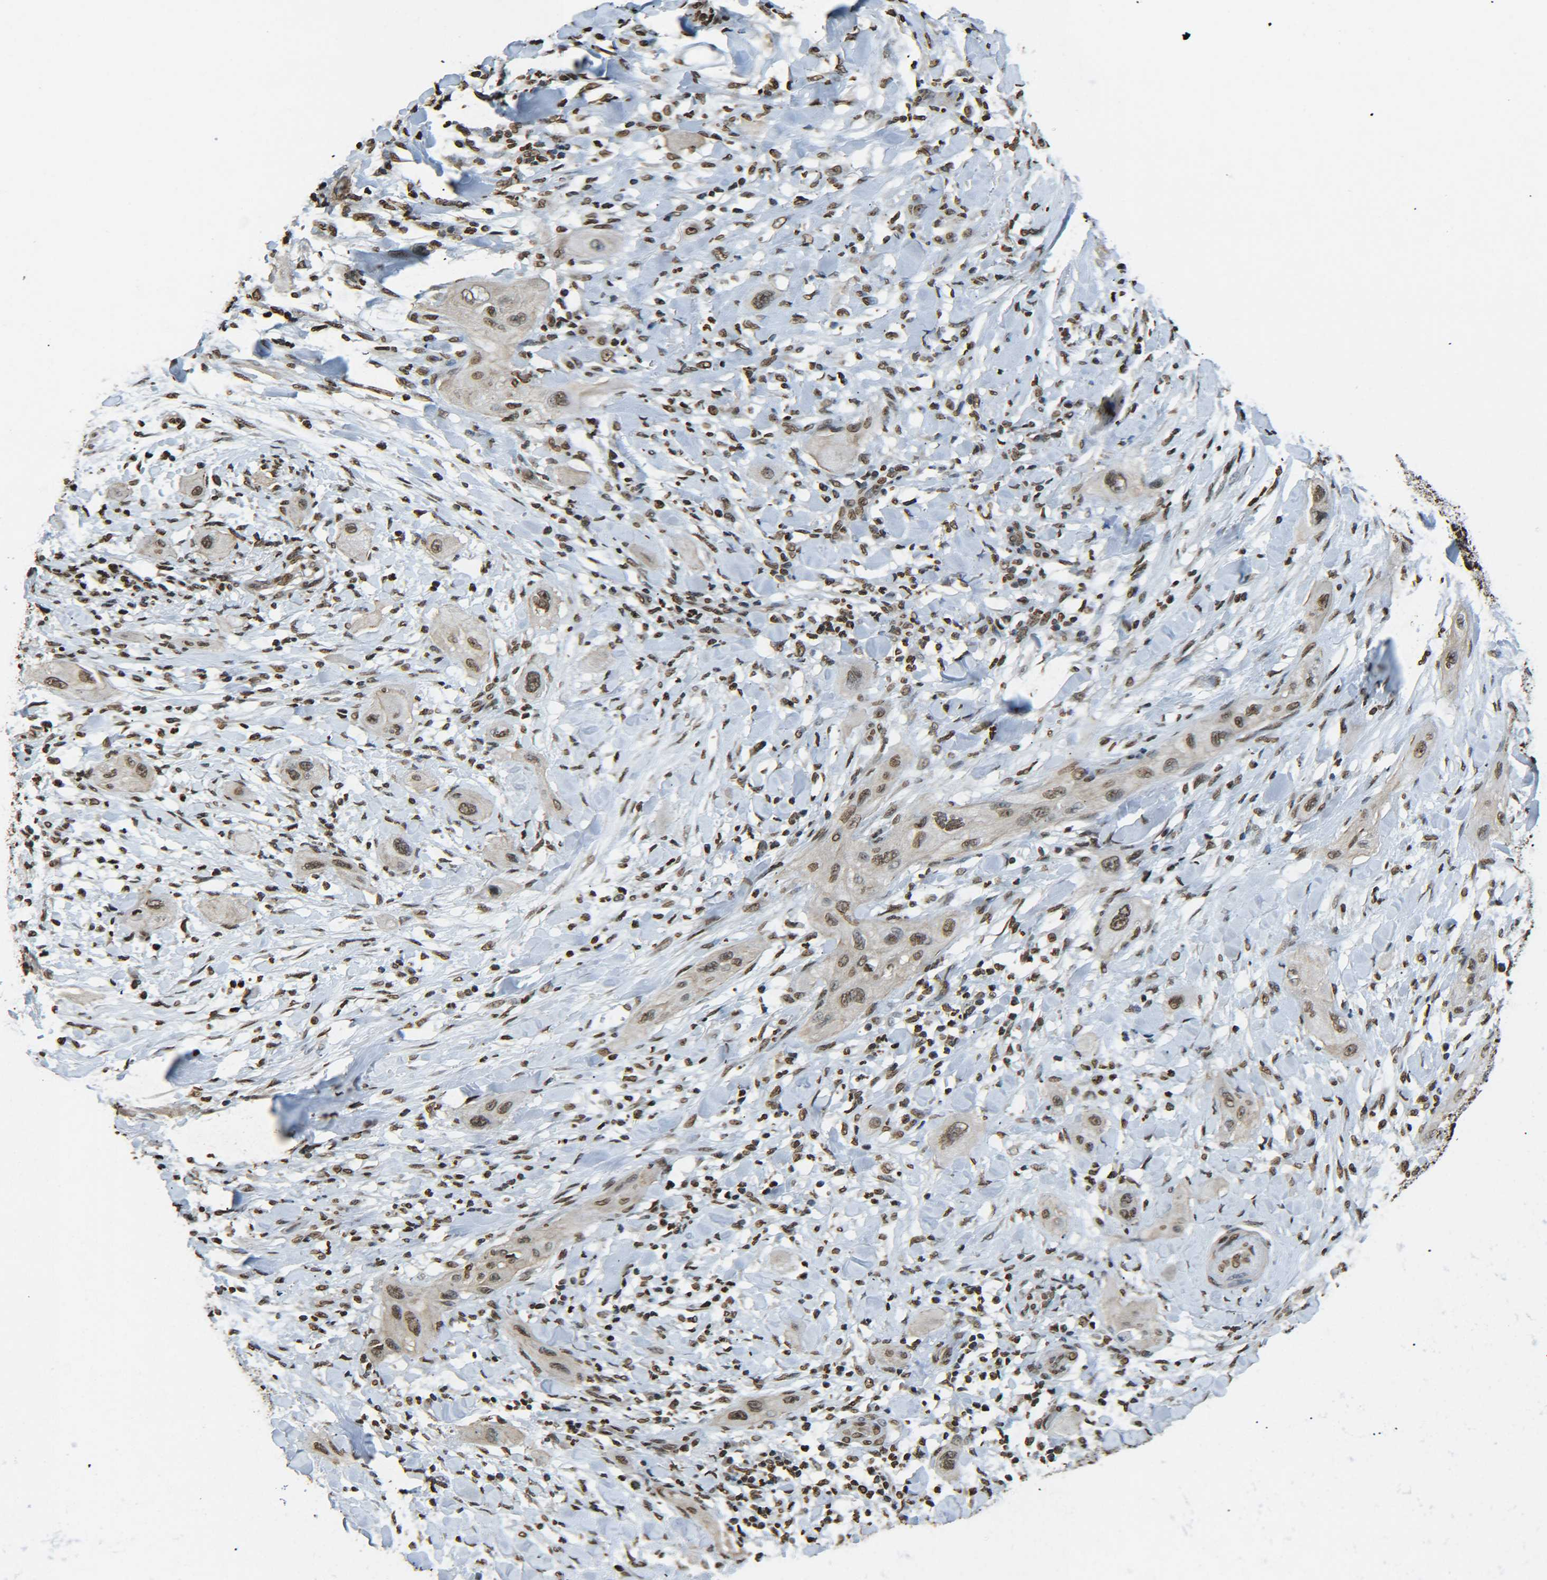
{"staining": {"intensity": "moderate", "quantity": ">75%", "location": "nuclear"}, "tissue": "lung cancer", "cell_type": "Tumor cells", "image_type": "cancer", "snomed": [{"axis": "morphology", "description": "Squamous cell carcinoma, NOS"}, {"axis": "topography", "description": "Lung"}], "caption": "IHC image of neoplastic tissue: lung squamous cell carcinoma stained using immunohistochemistry demonstrates medium levels of moderate protein expression localized specifically in the nuclear of tumor cells, appearing as a nuclear brown color.", "gene": "H4C16", "patient": {"sex": "female", "age": 47}}